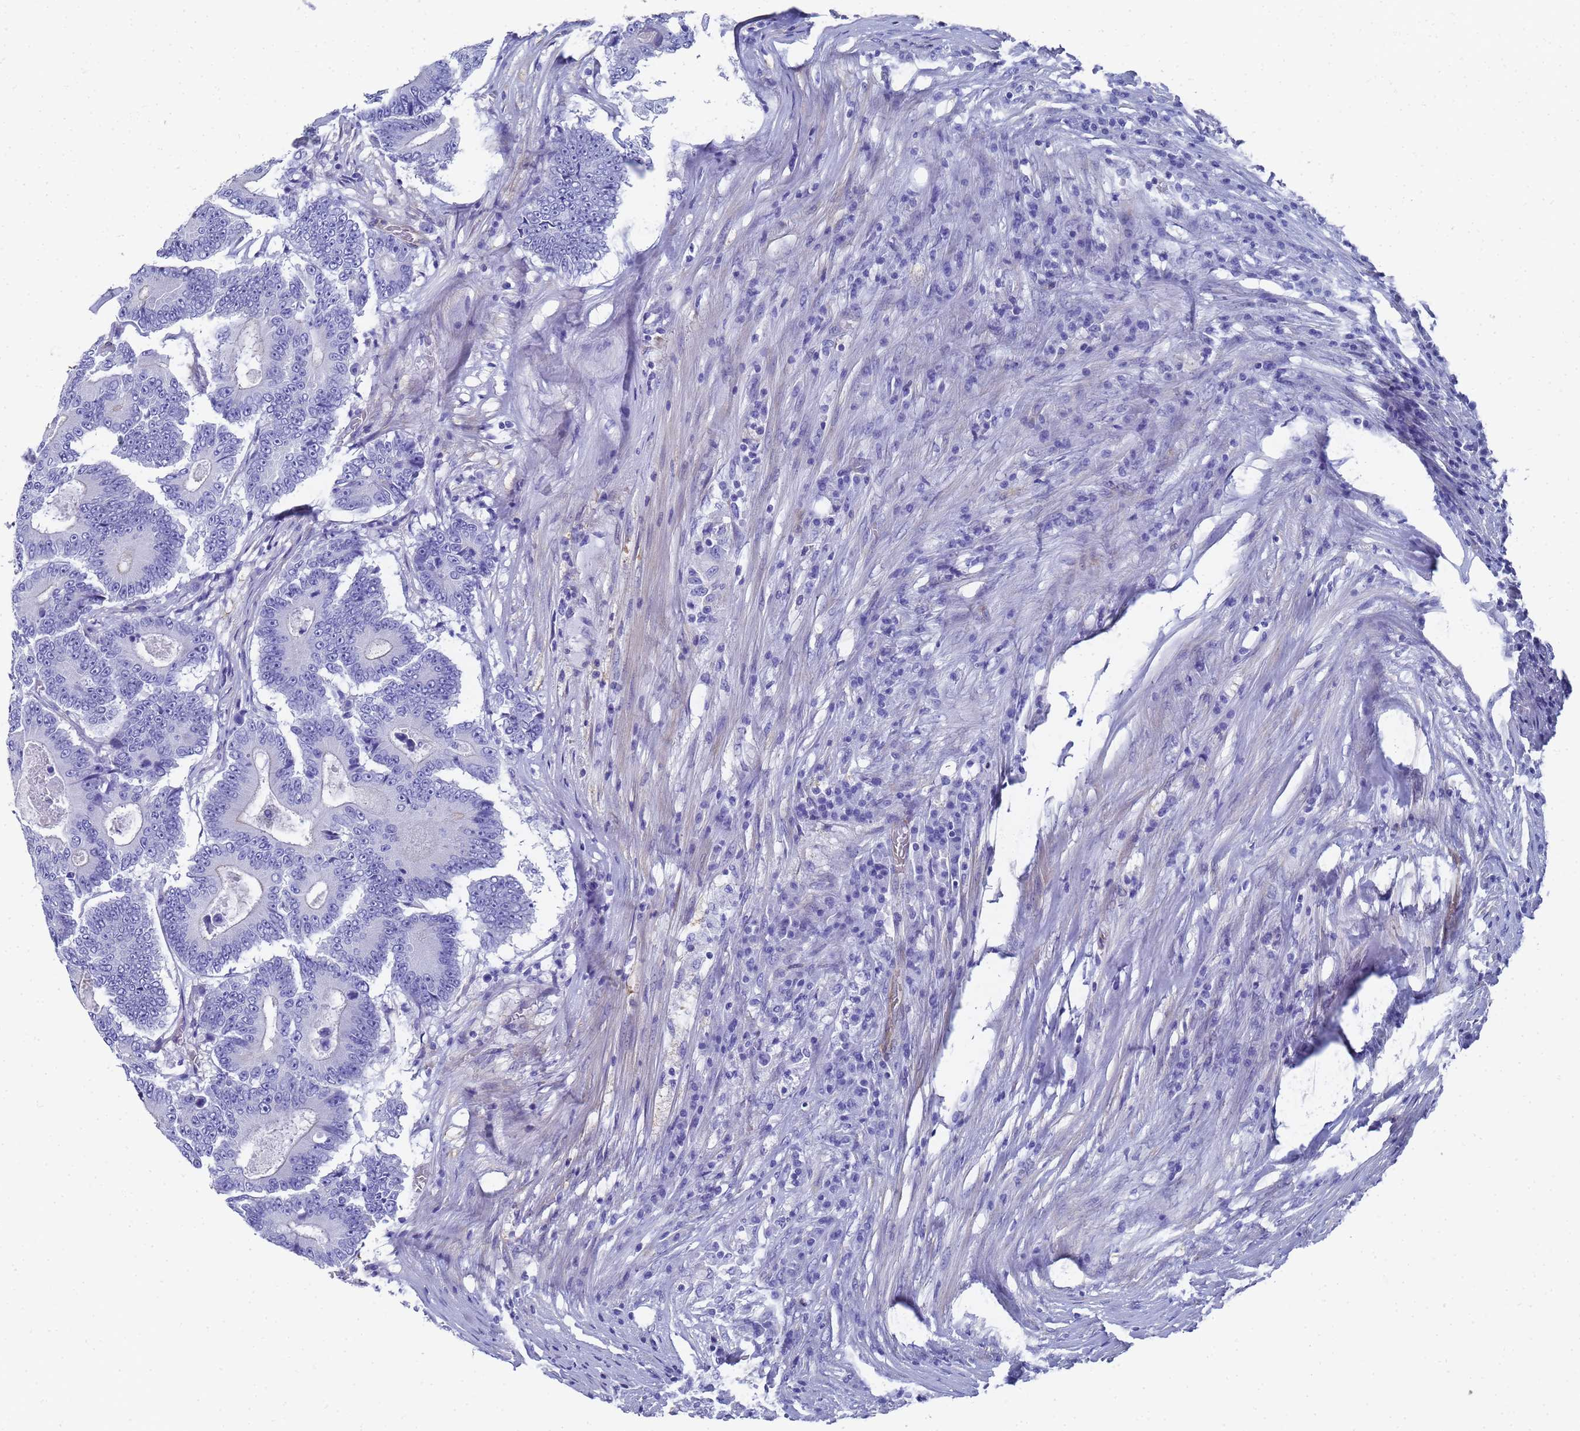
{"staining": {"intensity": "negative", "quantity": "none", "location": "none"}, "tissue": "colorectal cancer", "cell_type": "Tumor cells", "image_type": "cancer", "snomed": [{"axis": "morphology", "description": "Adenocarcinoma, NOS"}, {"axis": "topography", "description": "Colon"}], "caption": "Photomicrograph shows no significant protein expression in tumor cells of colorectal adenocarcinoma. (Immunohistochemistry (ihc), brightfield microscopy, high magnification).", "gene": "TUBB1", "patient": {"sex": "male", "age": 83}}